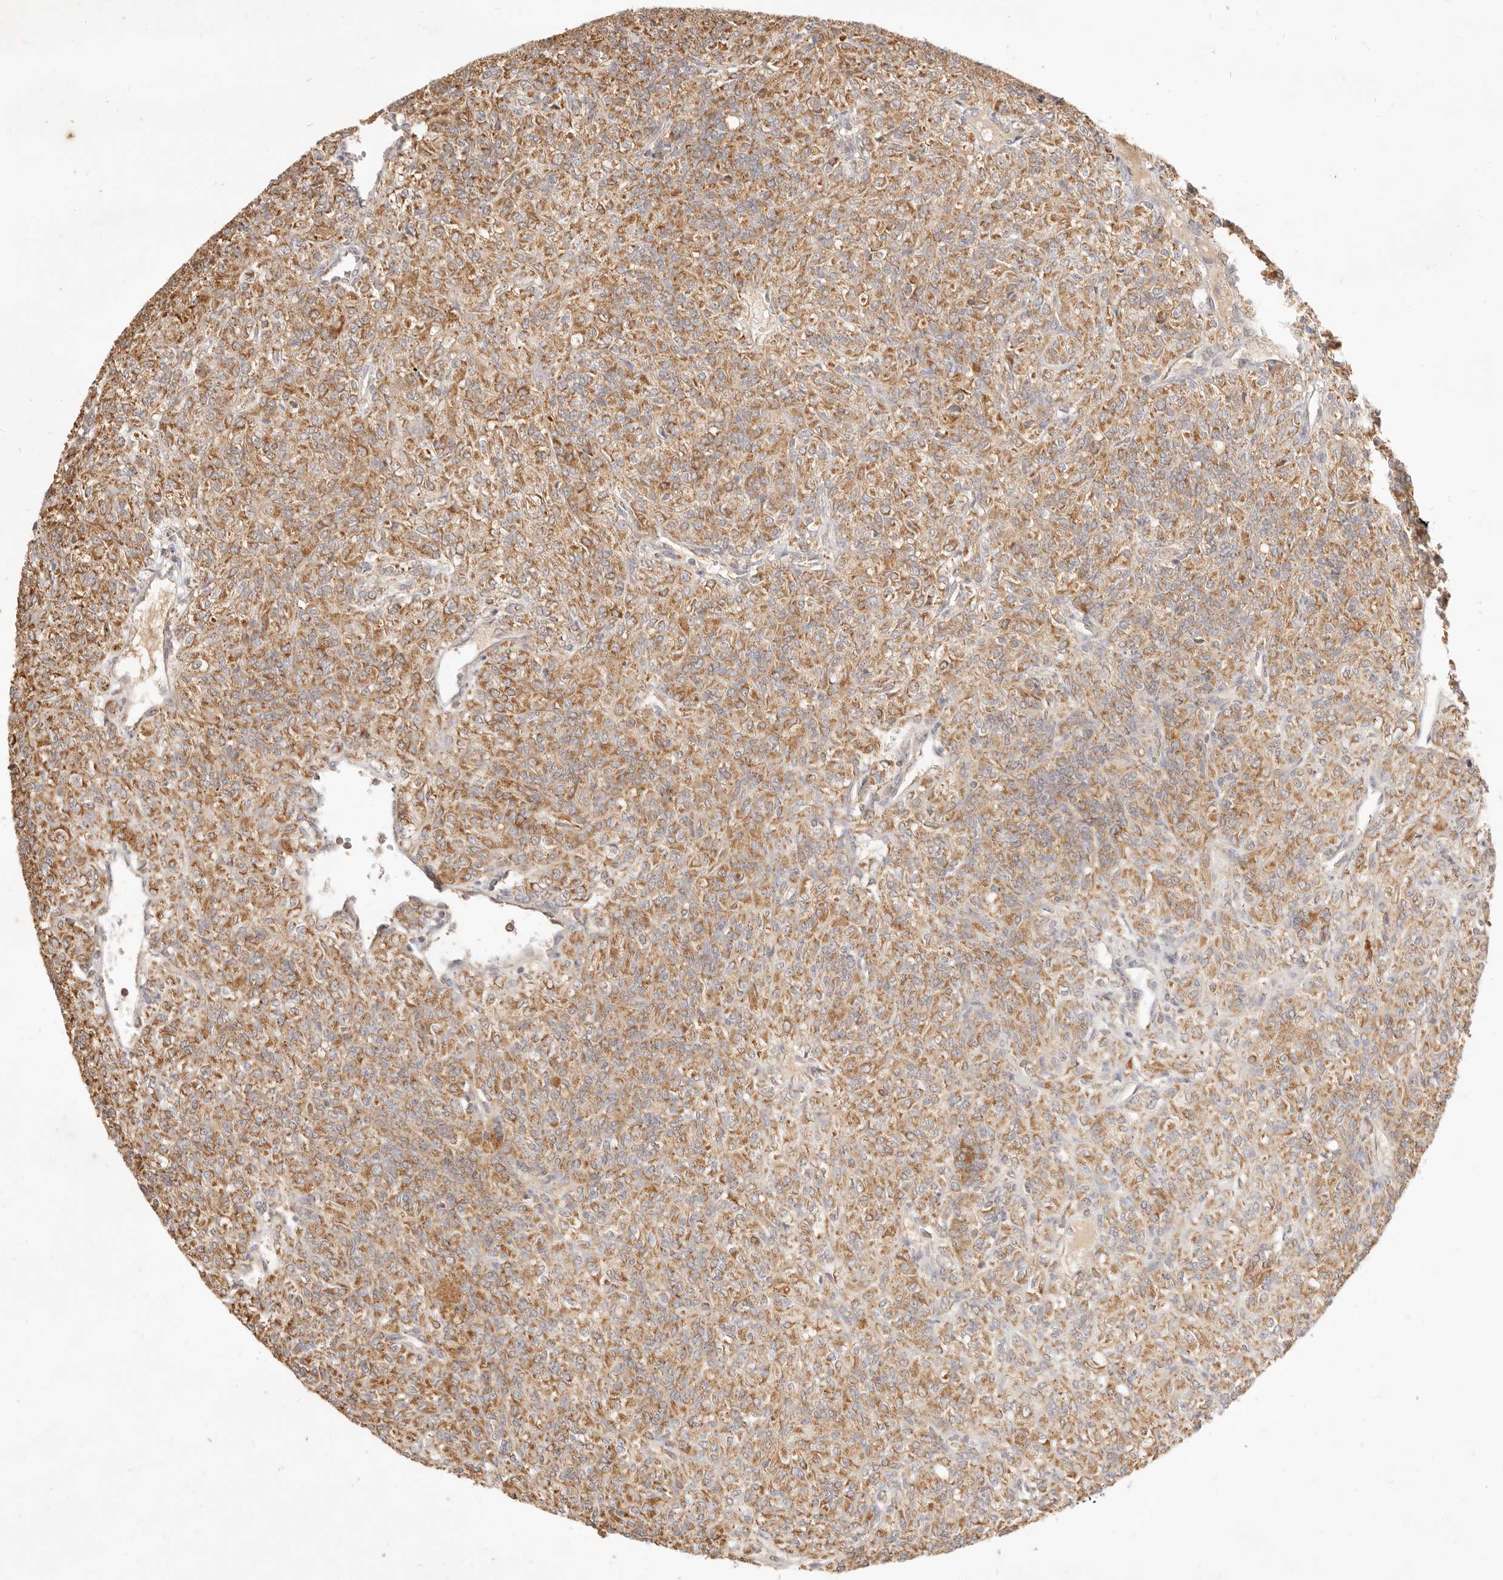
{"staining": {"intensity": "moderate", "quantity": ">75%", "location": "cytoplasmic/membranous"}, "tissue": "renal cancer", "cell_type": "Tumor cells", "image_type": "cancer", "snomed": [{"axis": "morphology", "description": "Adenocarcinoma, NOS"}, {"axis": "topography", "description": "Kidney"}], "caption": "The histopathology image exhibits a brown stain indicating the presence of a protein in the cytoplasmic/membranous of tumor cells in renal cancer.", "gene": "CPLANE2", "patient": {"sex": "male", "age": 77}}